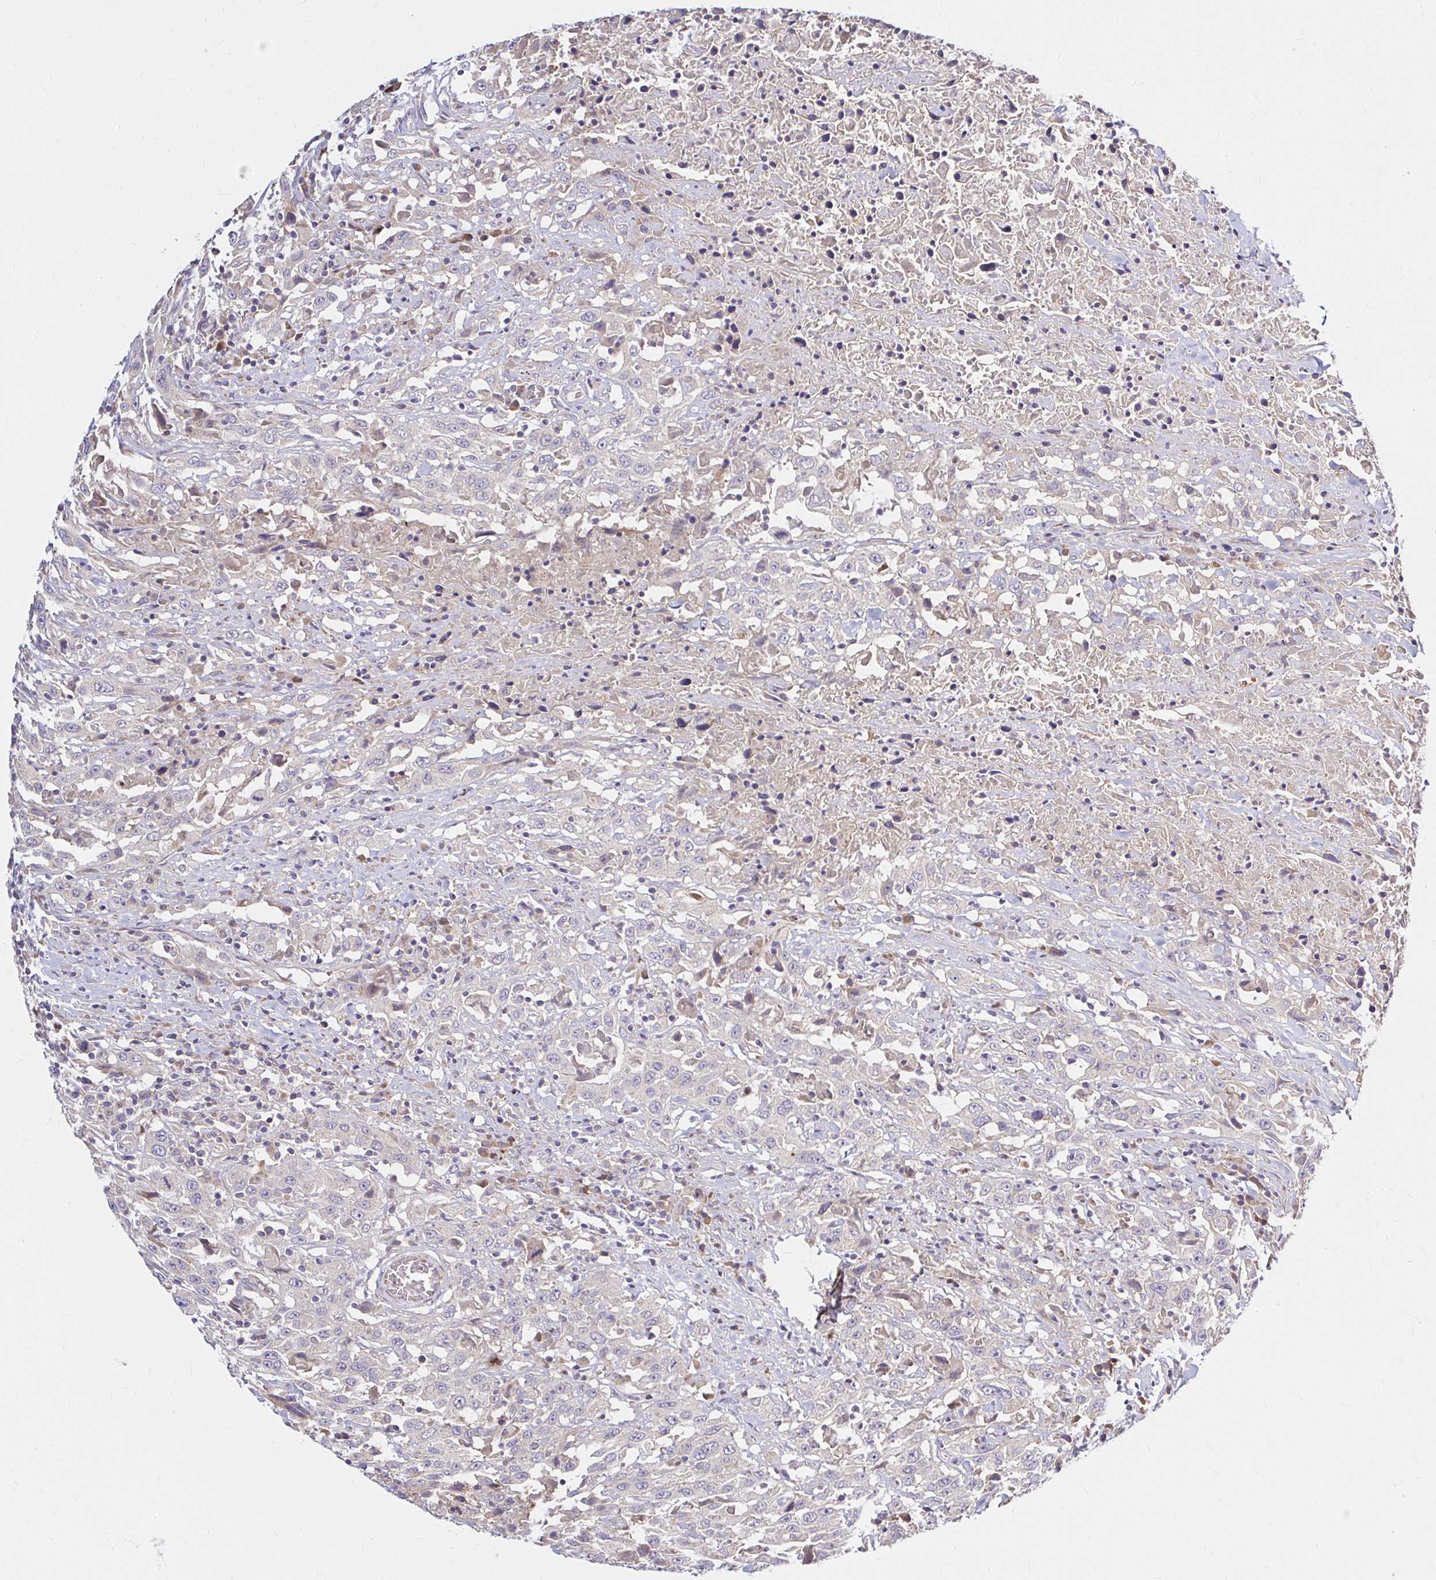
{"staining": {"intensity": "negative", "quantity": "none", "location": "none"}, "tissue": "urothelial cancer", "cell_type": "Tumor cells", "image_type": "cancer", "snomed": [{"axis": "morphology", "description": "Urothelial carcinoma, High grade"}, {"axis": "topography", "description": "Urinary bladder"}], "caption": "This is an immunohistochemistry (IHC) micrograph of human urothelial cancer. There is no staining in tumor cells.", "gene": "ARHGEF37", "patient": {"sex": "male", "age": 61}}